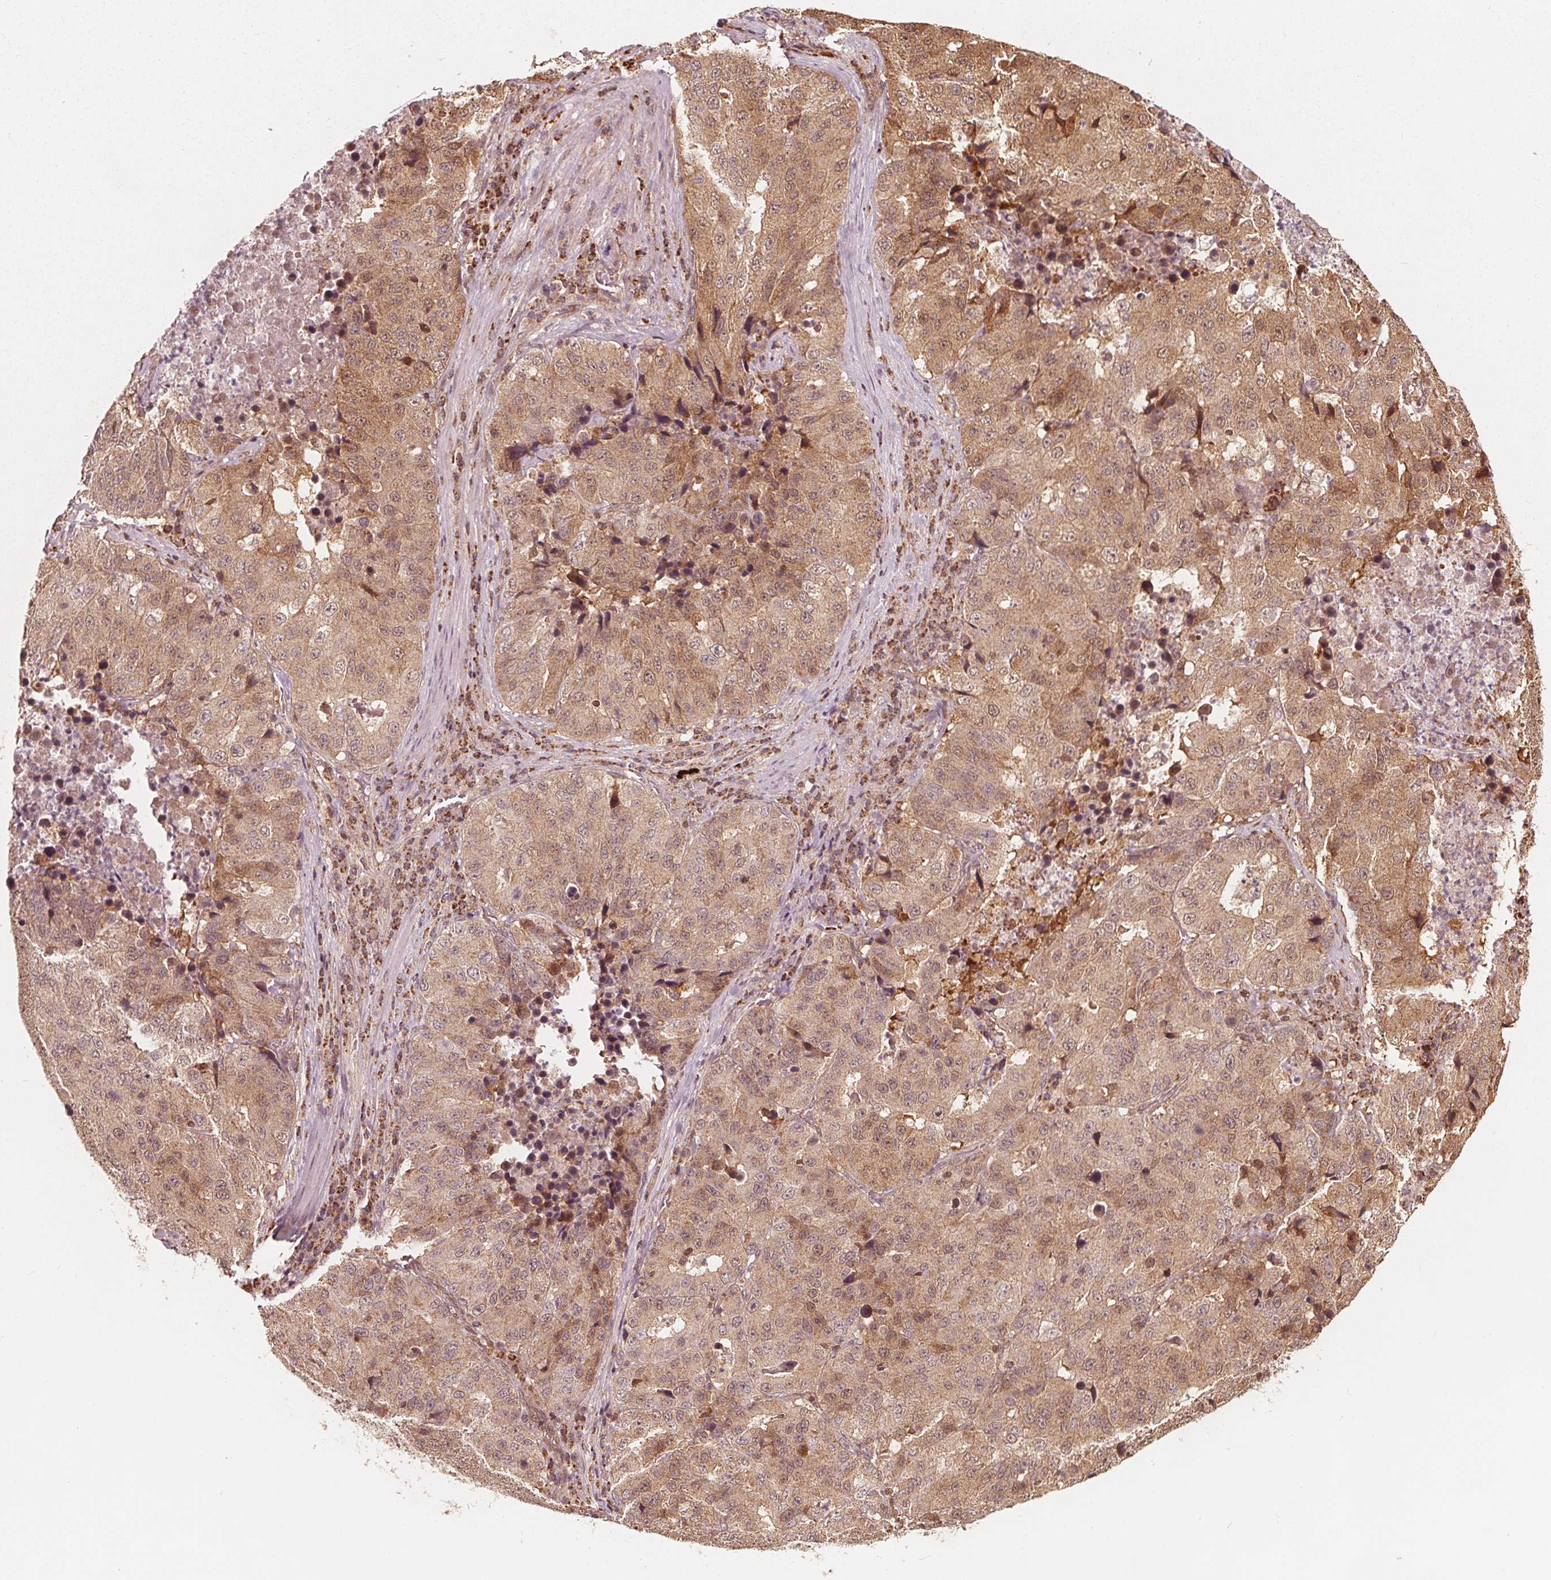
{"staining": {"intensity": "moderate", "quantity": ">75%", "location": "cytoplasmic/membranous"}, "tissue": "stomach cancer", "cell_type": "Tumor cells", "image_type": "cancer", "snomed": [{"axis": "morphology", "description": "Adenocarcinoma, NOS"}, {"axis": "topography", "description": "Stomach"}], "caption": "Adenocarcinoma (stomach) stained with a protein marker reveals moderate staining in tumor cells.", "gene": "AIP", "patient": {"sex": "male", "age": 71}}